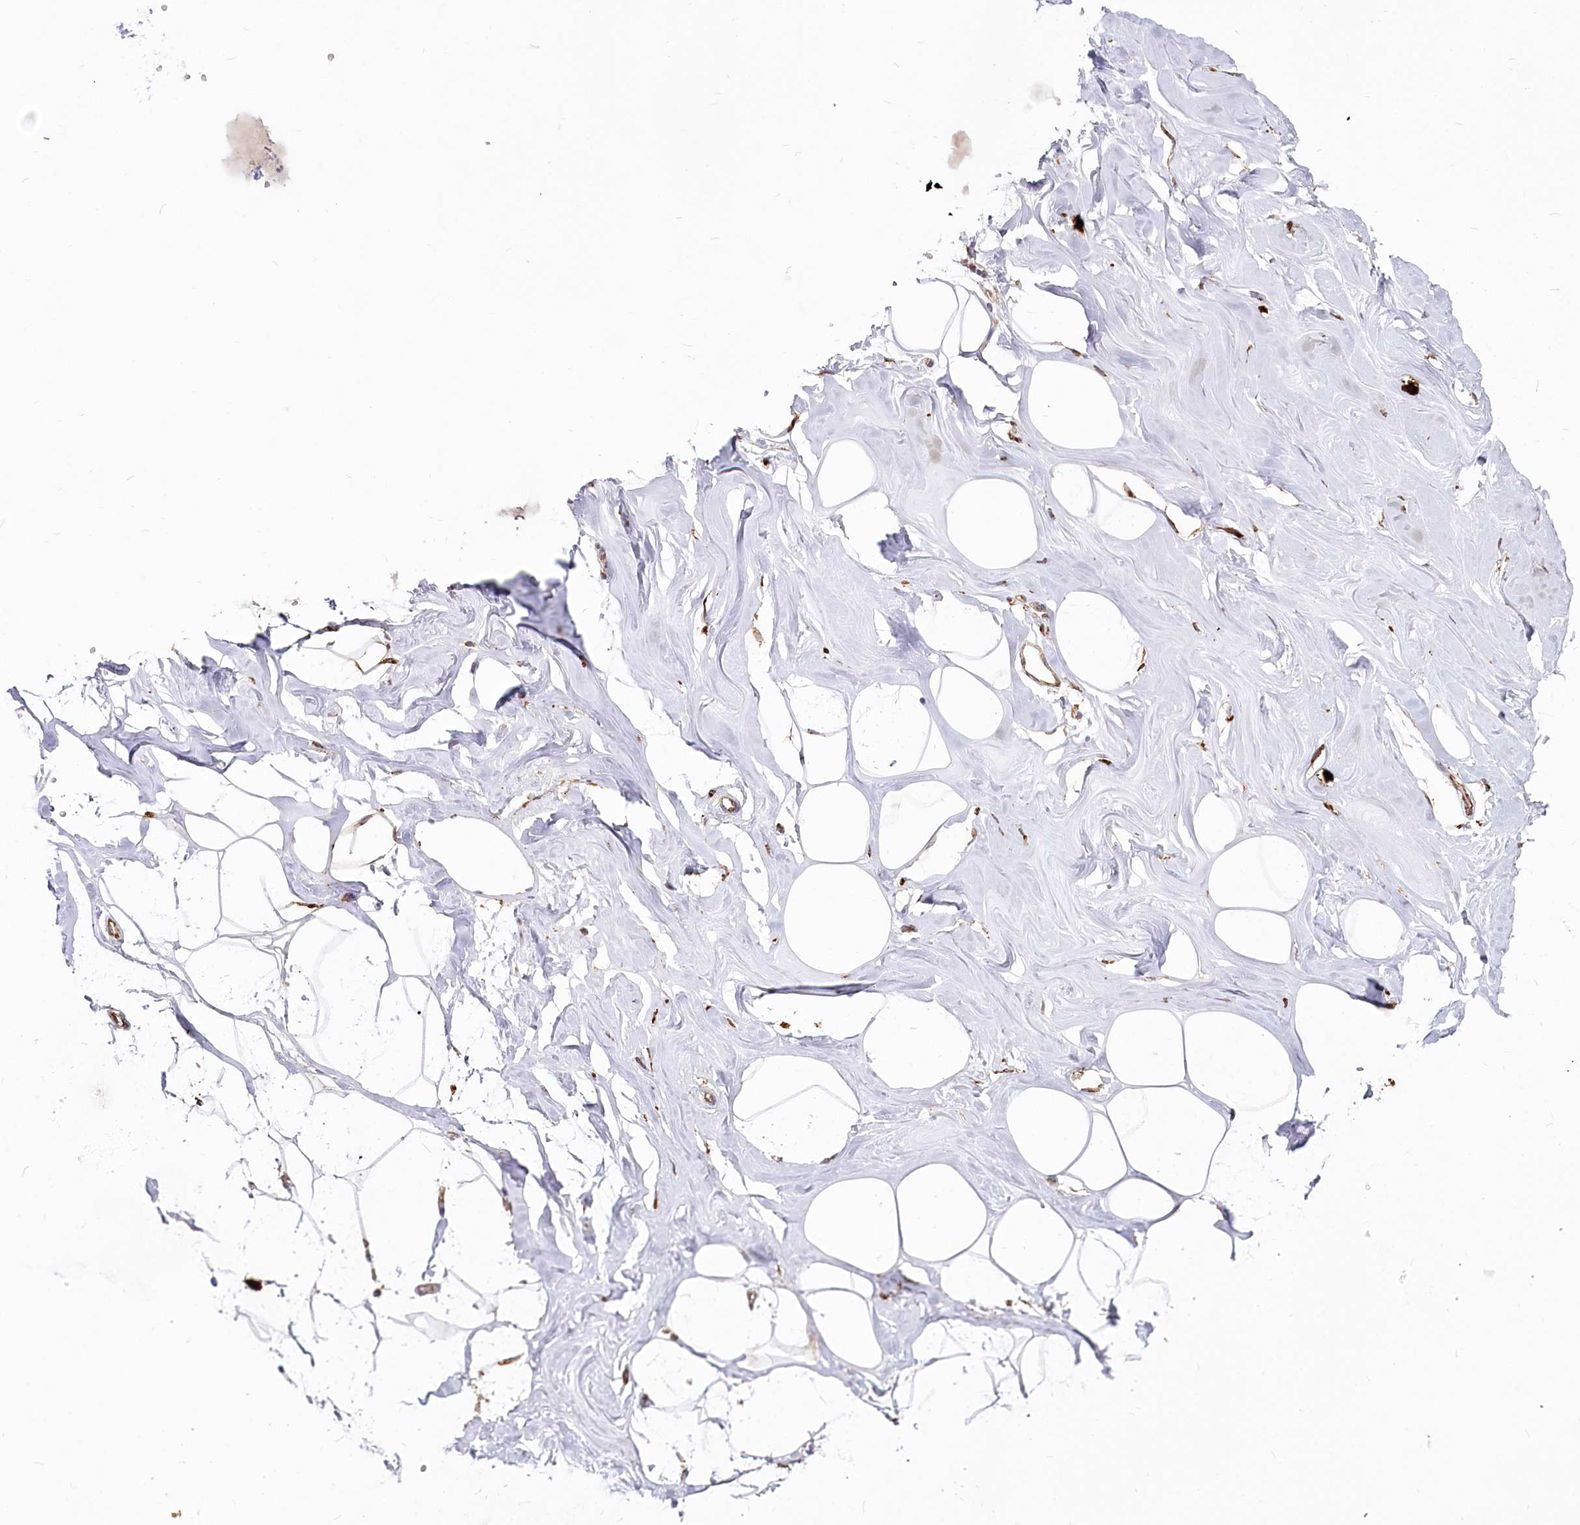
{"staining": {"intensity": "negative", "quantity": "none", "location": "none"}, "tissue": "adipose tissue", "cell_type": "Adipocytes", "image_type": "normal", "snomed": [{"axis": "morphology", "description": "Normal tissue, NOS"}, {"axis": "morphology", "description": "Fibrosis, NOS"}, {"axis": "topography", "description": "Breast"}, {"axis": "topography", "description": "Adipose tissue"}], "caption": "Immunohistochemistry (IHC) of normal human adipose tissue exhibits no positivity in adipocytes. (Immunohistochemistry, brightfield microscopy, high magnification).", "gene": "HARS2", "patient": {"sex": "female", "age": 39}}